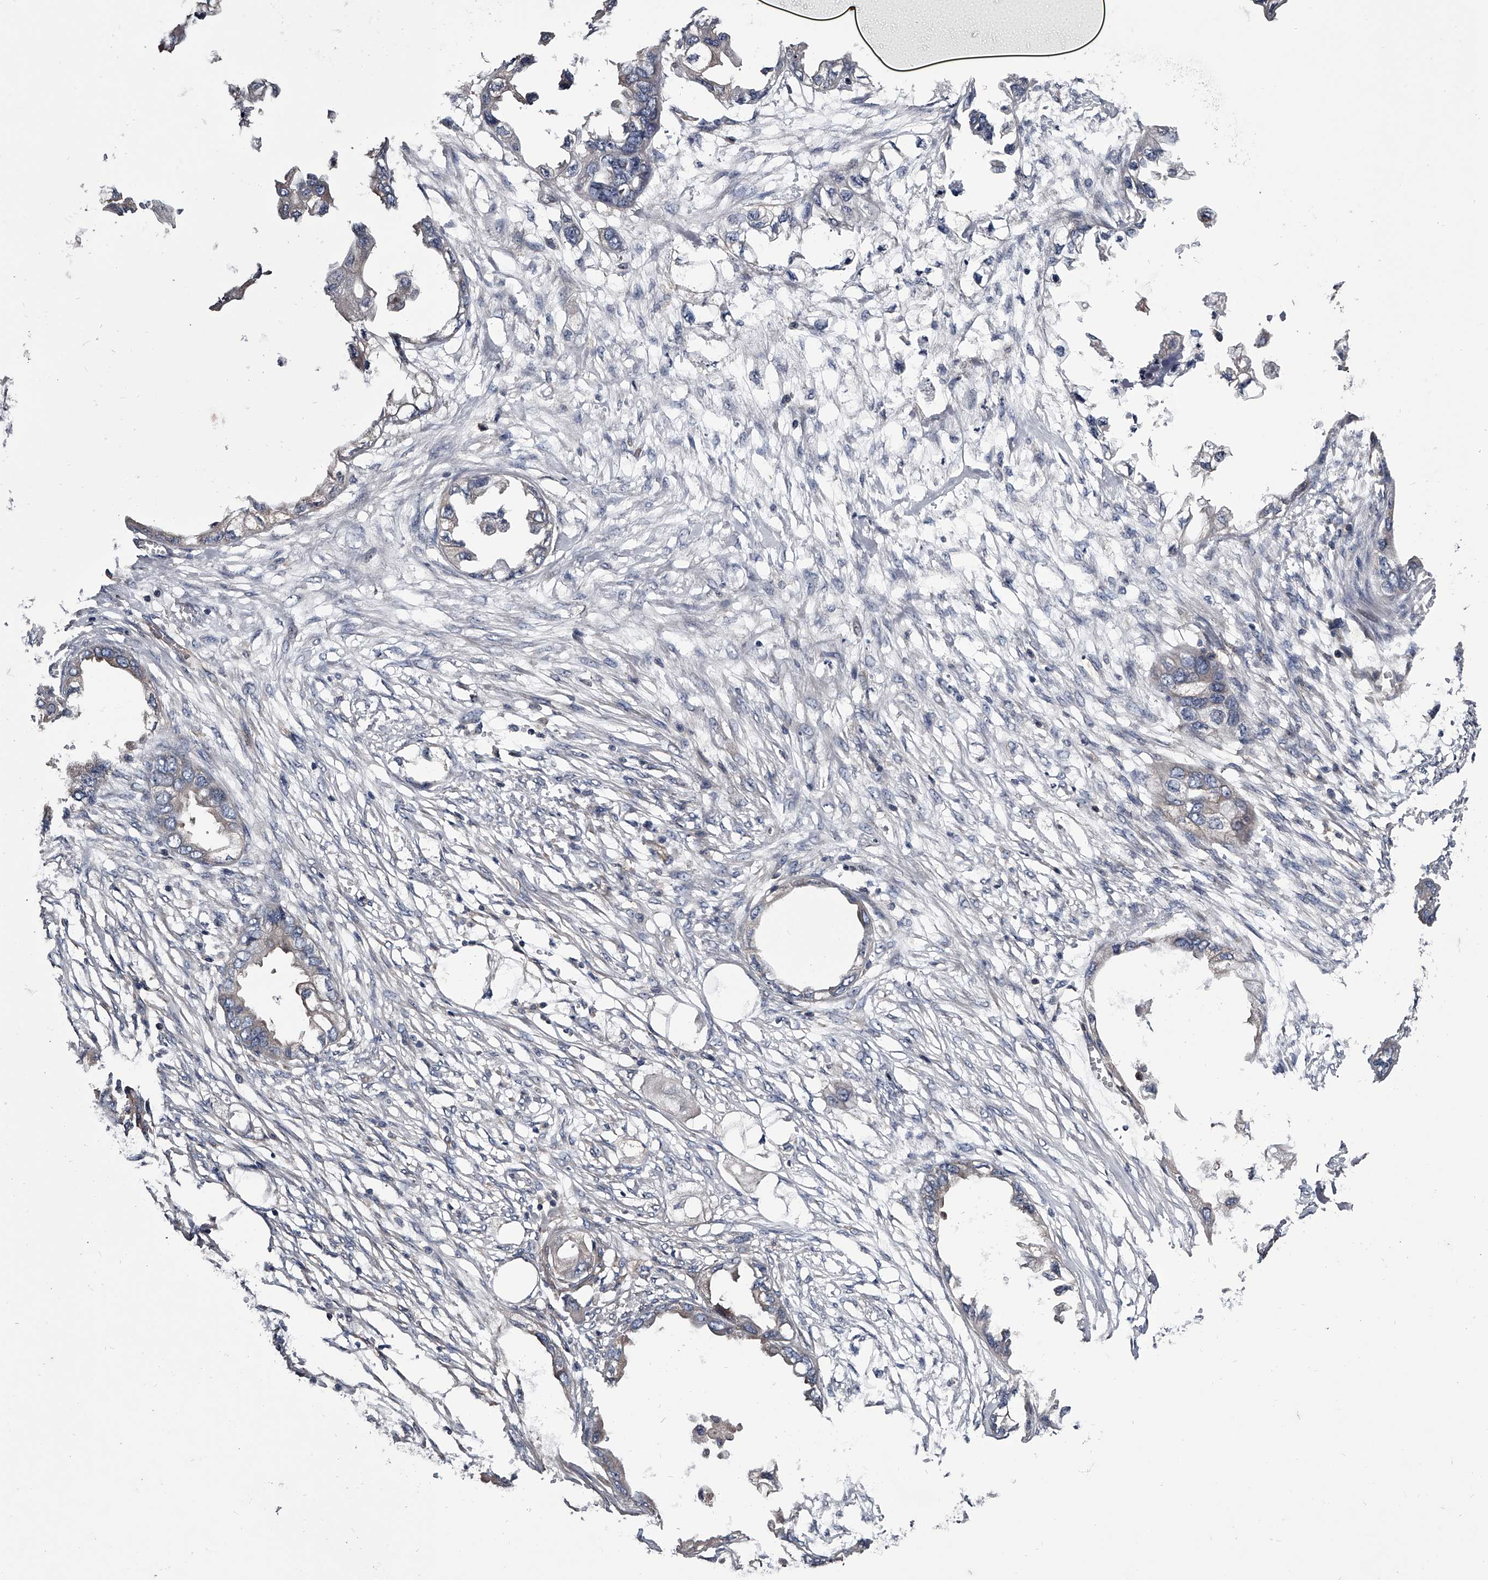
{"staining": {"intensity": "negative", "quantity": "none", "location": "none"}, "tissue": "endometrial cancer", "cell_type": "Tumor cells", "image_type": "cancer", "snomed": [{"axis": "morphology", "description": "Adenocarcinoma, NOS"}, {"axis": "morphology", "description": "Adenocarcinoma, metastatic, NOS"}, {"axis": "topography", "description": "Adipose tissue"}, {"axis": "topography", "description": "Endometrium"}], "caption": "Endometrial cancer stained for a protein using immunohistochemistry reveals no positivity tumor cells.", "gene": "GAPVD1", "patient": {"sex": "female", "age": 67}}